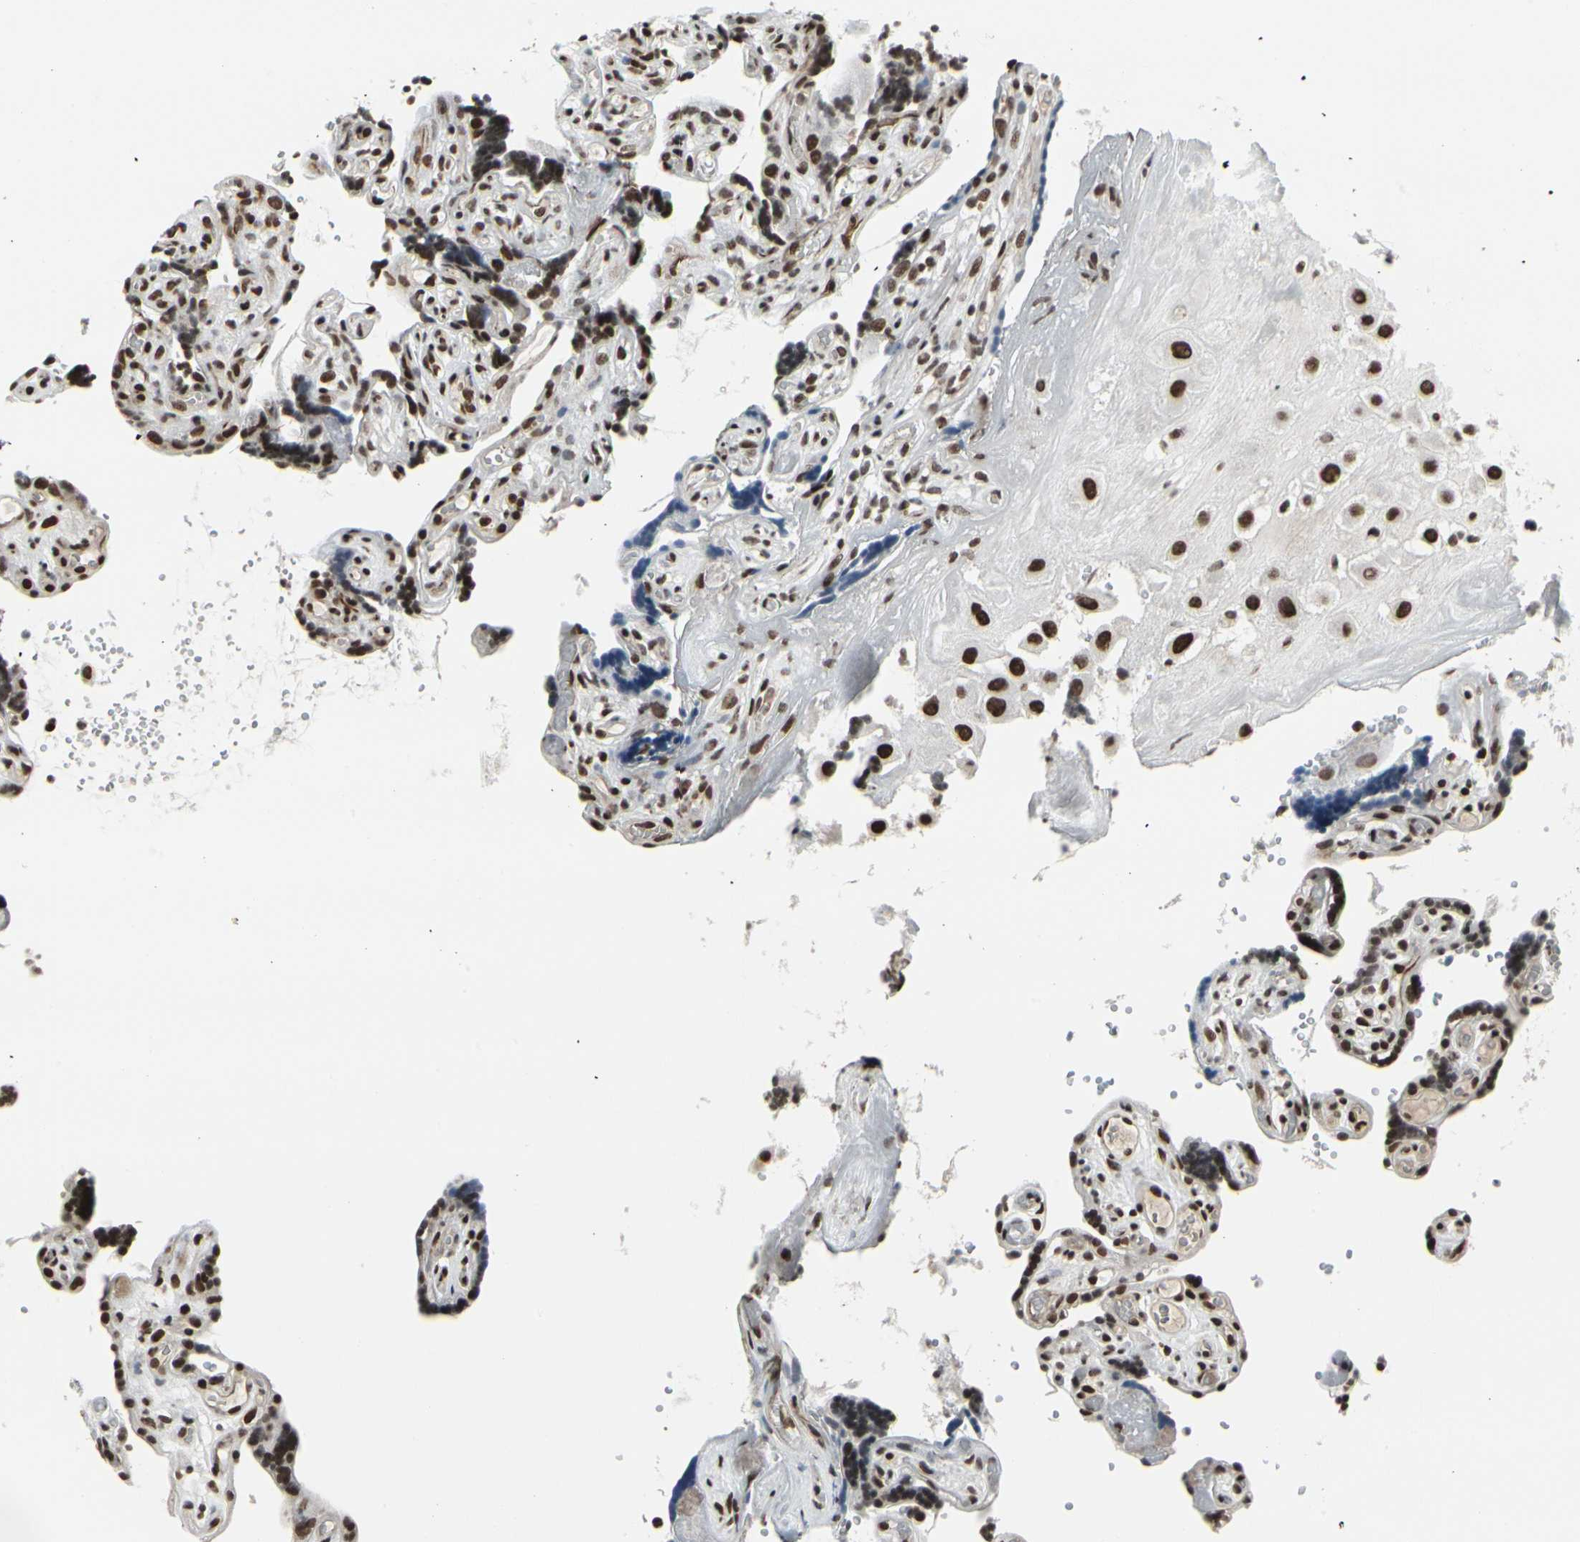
{"staining": {"intensity": "strong", "quantity": ">75%", "location": "nuclear"}, "tissue": "placenta", "cell_type": "Decidual cells", "image_type": "normal", "snomed": [{"axis": "morphology", "description": "Normal tissue, NOS"}, {"axis": "topography", "description": "Placenta"}], "caption": "Immunohistochemical staining of unremarkable human placenta shows strong nuclear protein positivity in approximately >75% of decidual cells.", "gene": "HMG20A", "patient": {"sex": "female", "age": 30}}